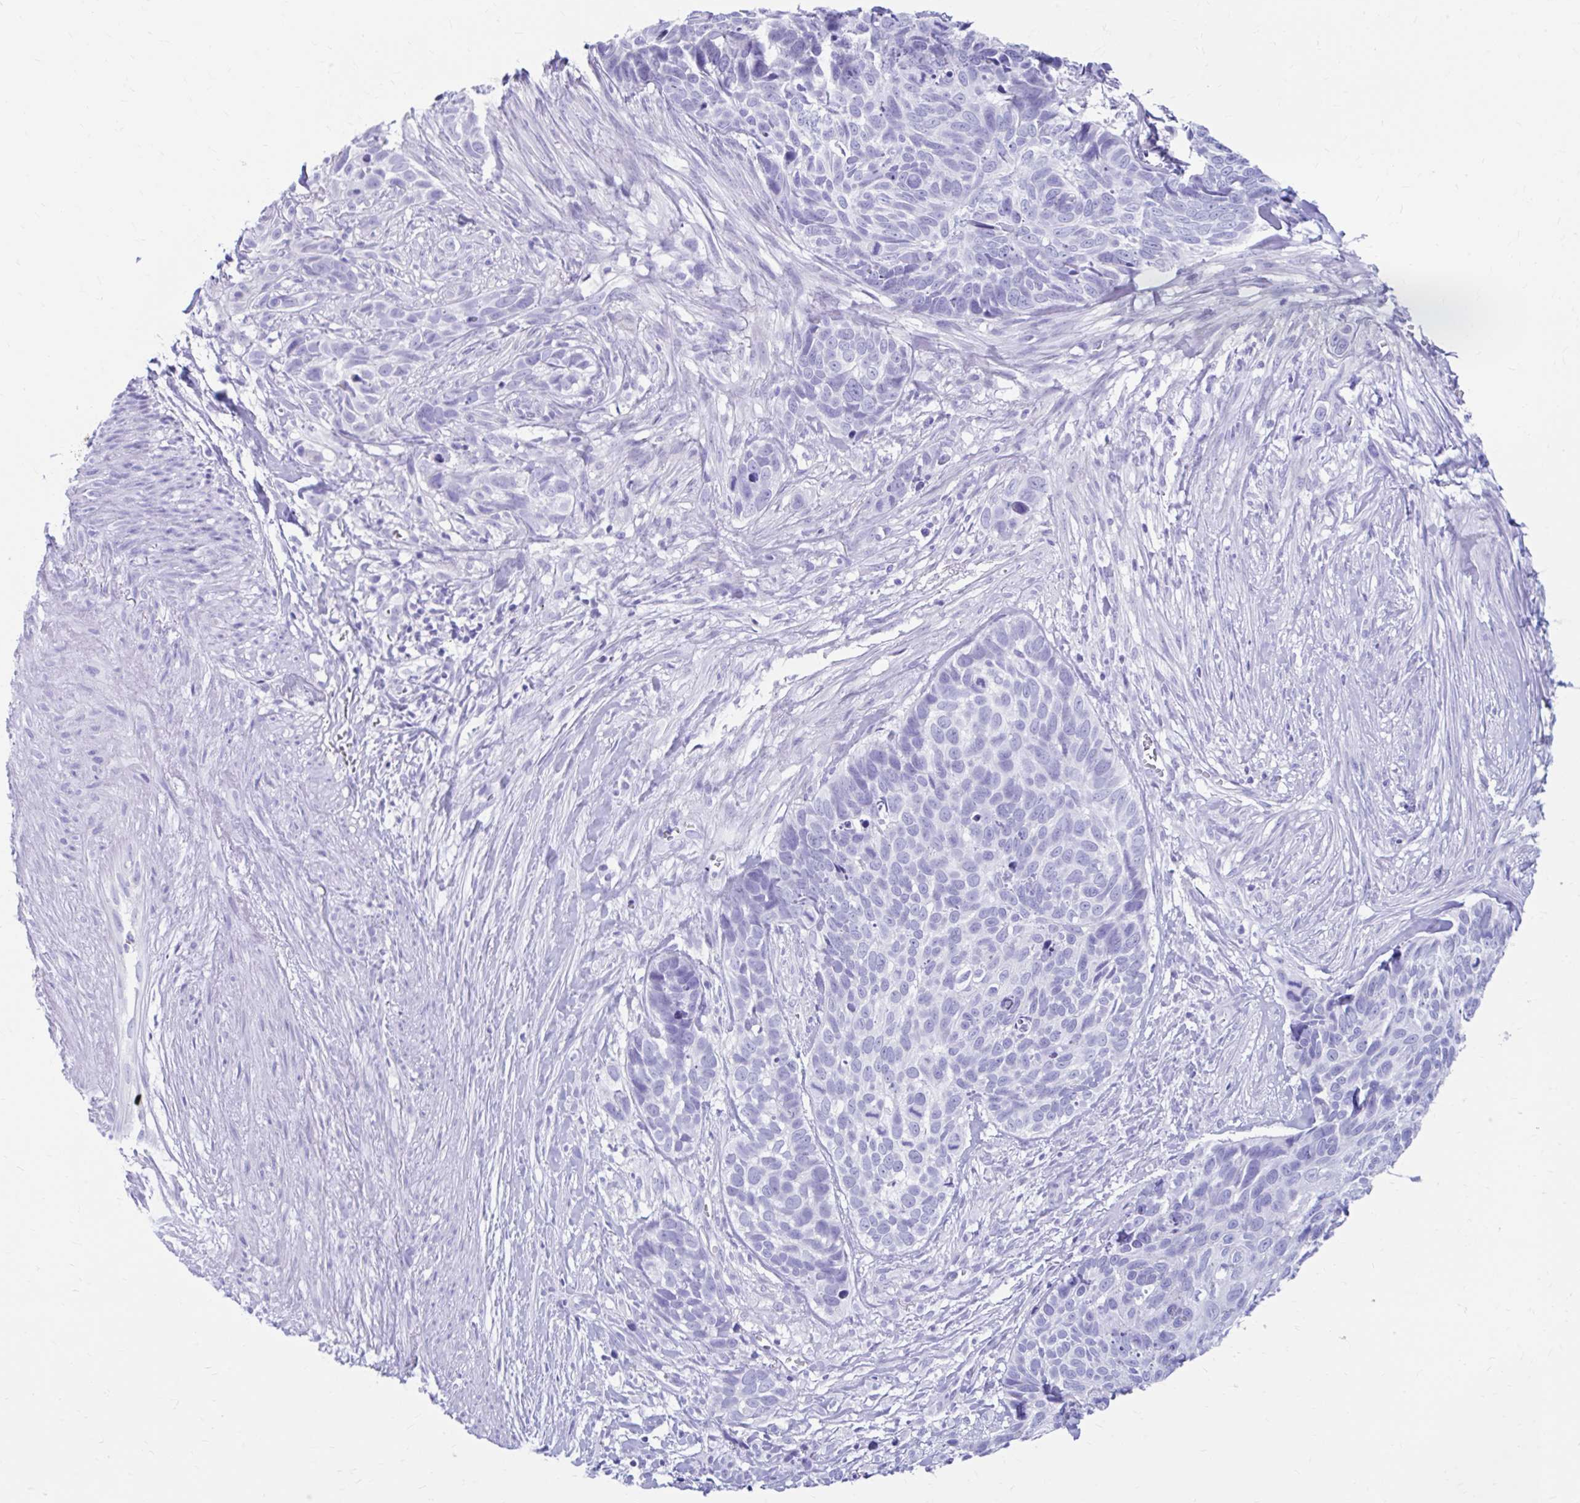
{"staining": {"intensity": "negative", "quantity": "none", "location": "none"}, "tissue": "skin cancer", "cell_type": "Tumor cells", "image_type": "cancer", "snomed": [{"axis": "morphology", "description": "Basal cell carcinoma"}, {"axis": "topography", "description": "Skin"}], "caption": "There is no significant positivity in tumor cells of skin cancer. Nuclei are stained in blue.", "gene": "NSG2", "patient": {"sex": "female", "age": 82}}